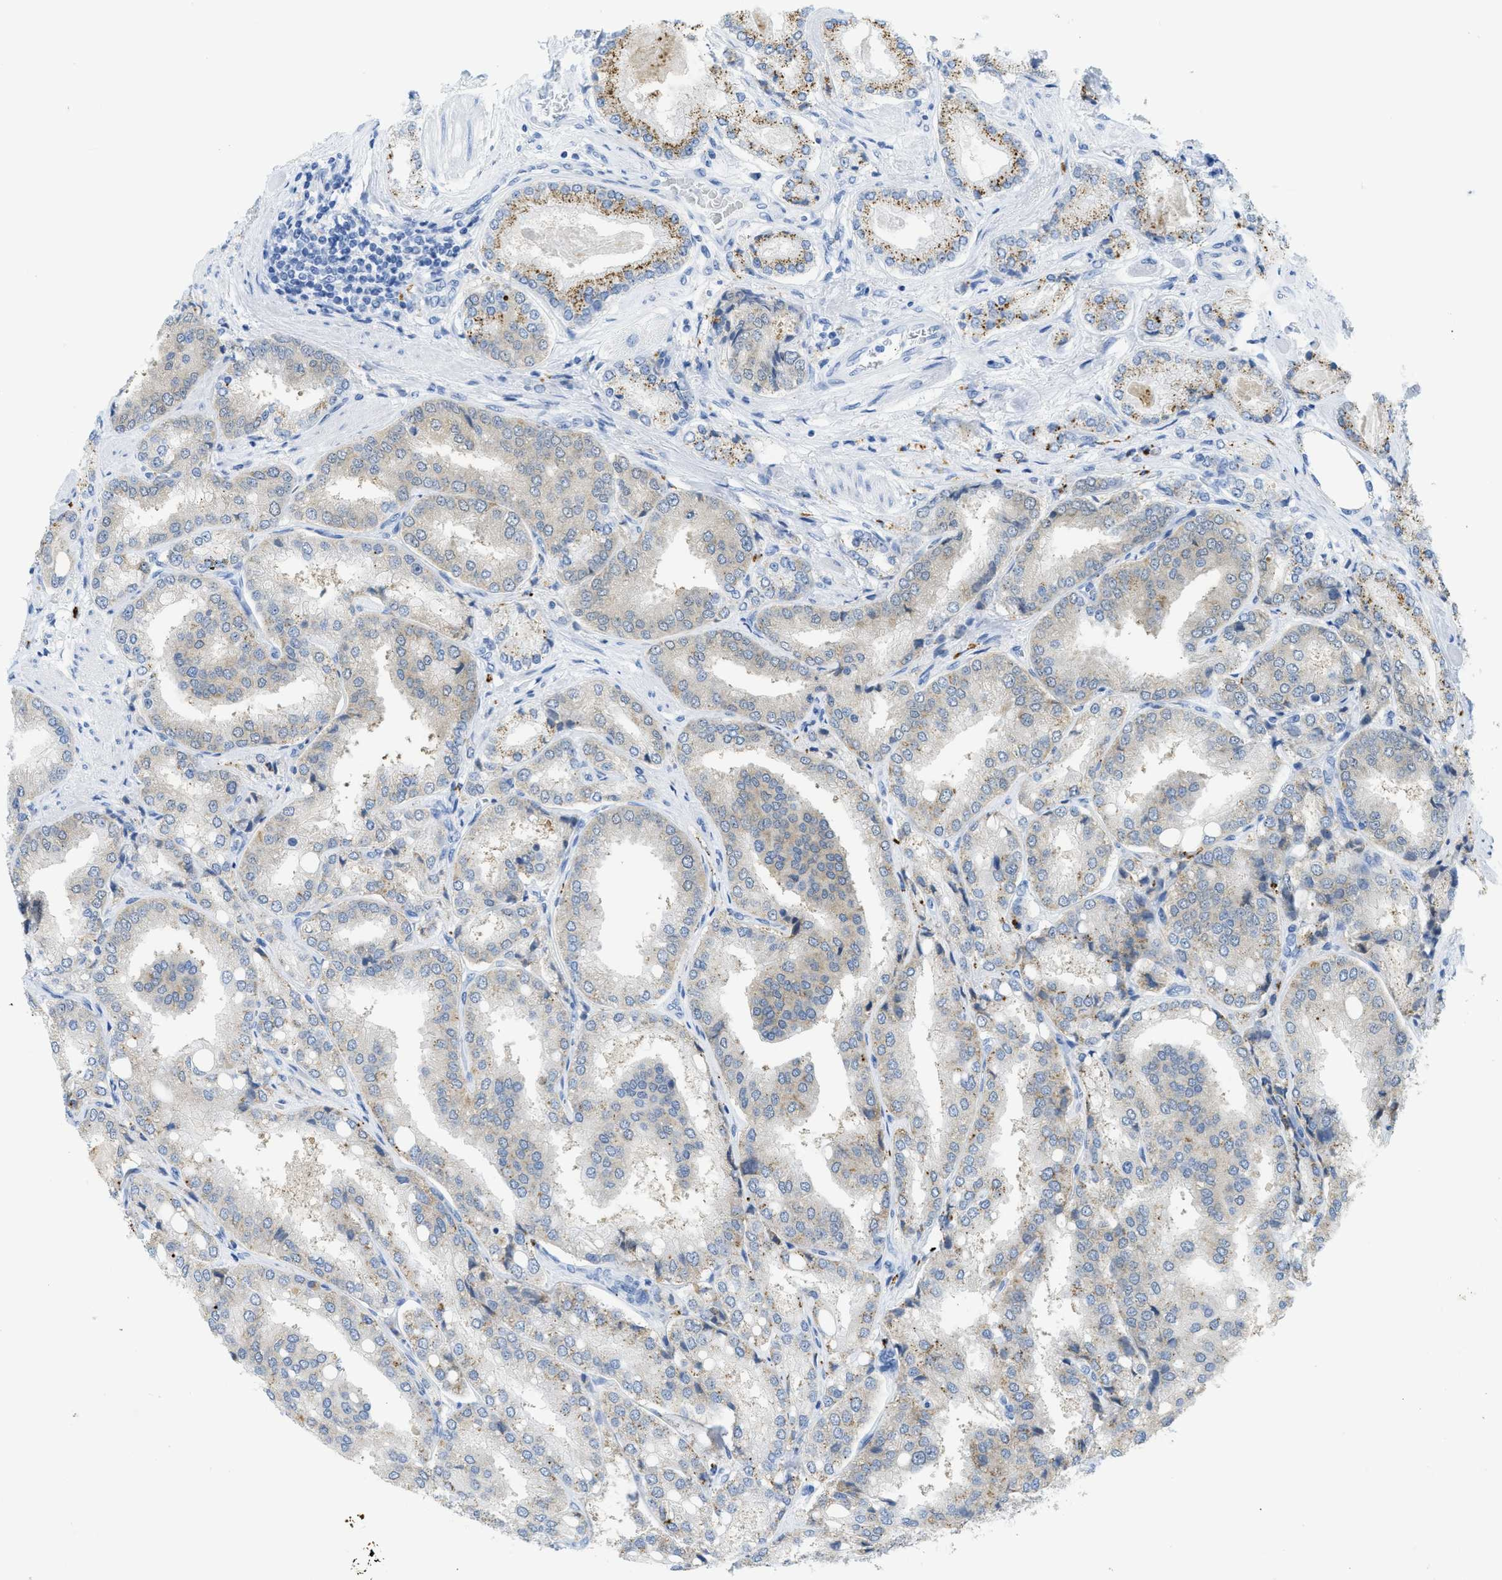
{"staining": {"intensity": "moderate", "quantity": "<25%", "location": "cytoplasmic/membranous"}, "tissue": "prostate cancer", "cell_type": "Tumor cells", "image_type": "cancer", "snomed": [{"axis": "morphology", "description": "Adenocarcinoma, High grade"}, {"axis": "topography", "description": "Prostate"}], "caption": "The micrograph shows staining of prostate cancer (adenocarcinoma (high-grade)), revealing moderate cytoplasmic/membranous protein expression (brown color) within tumor cells.", "gene": "WDR4", "patient": {"sex": "male", "age": 50}}